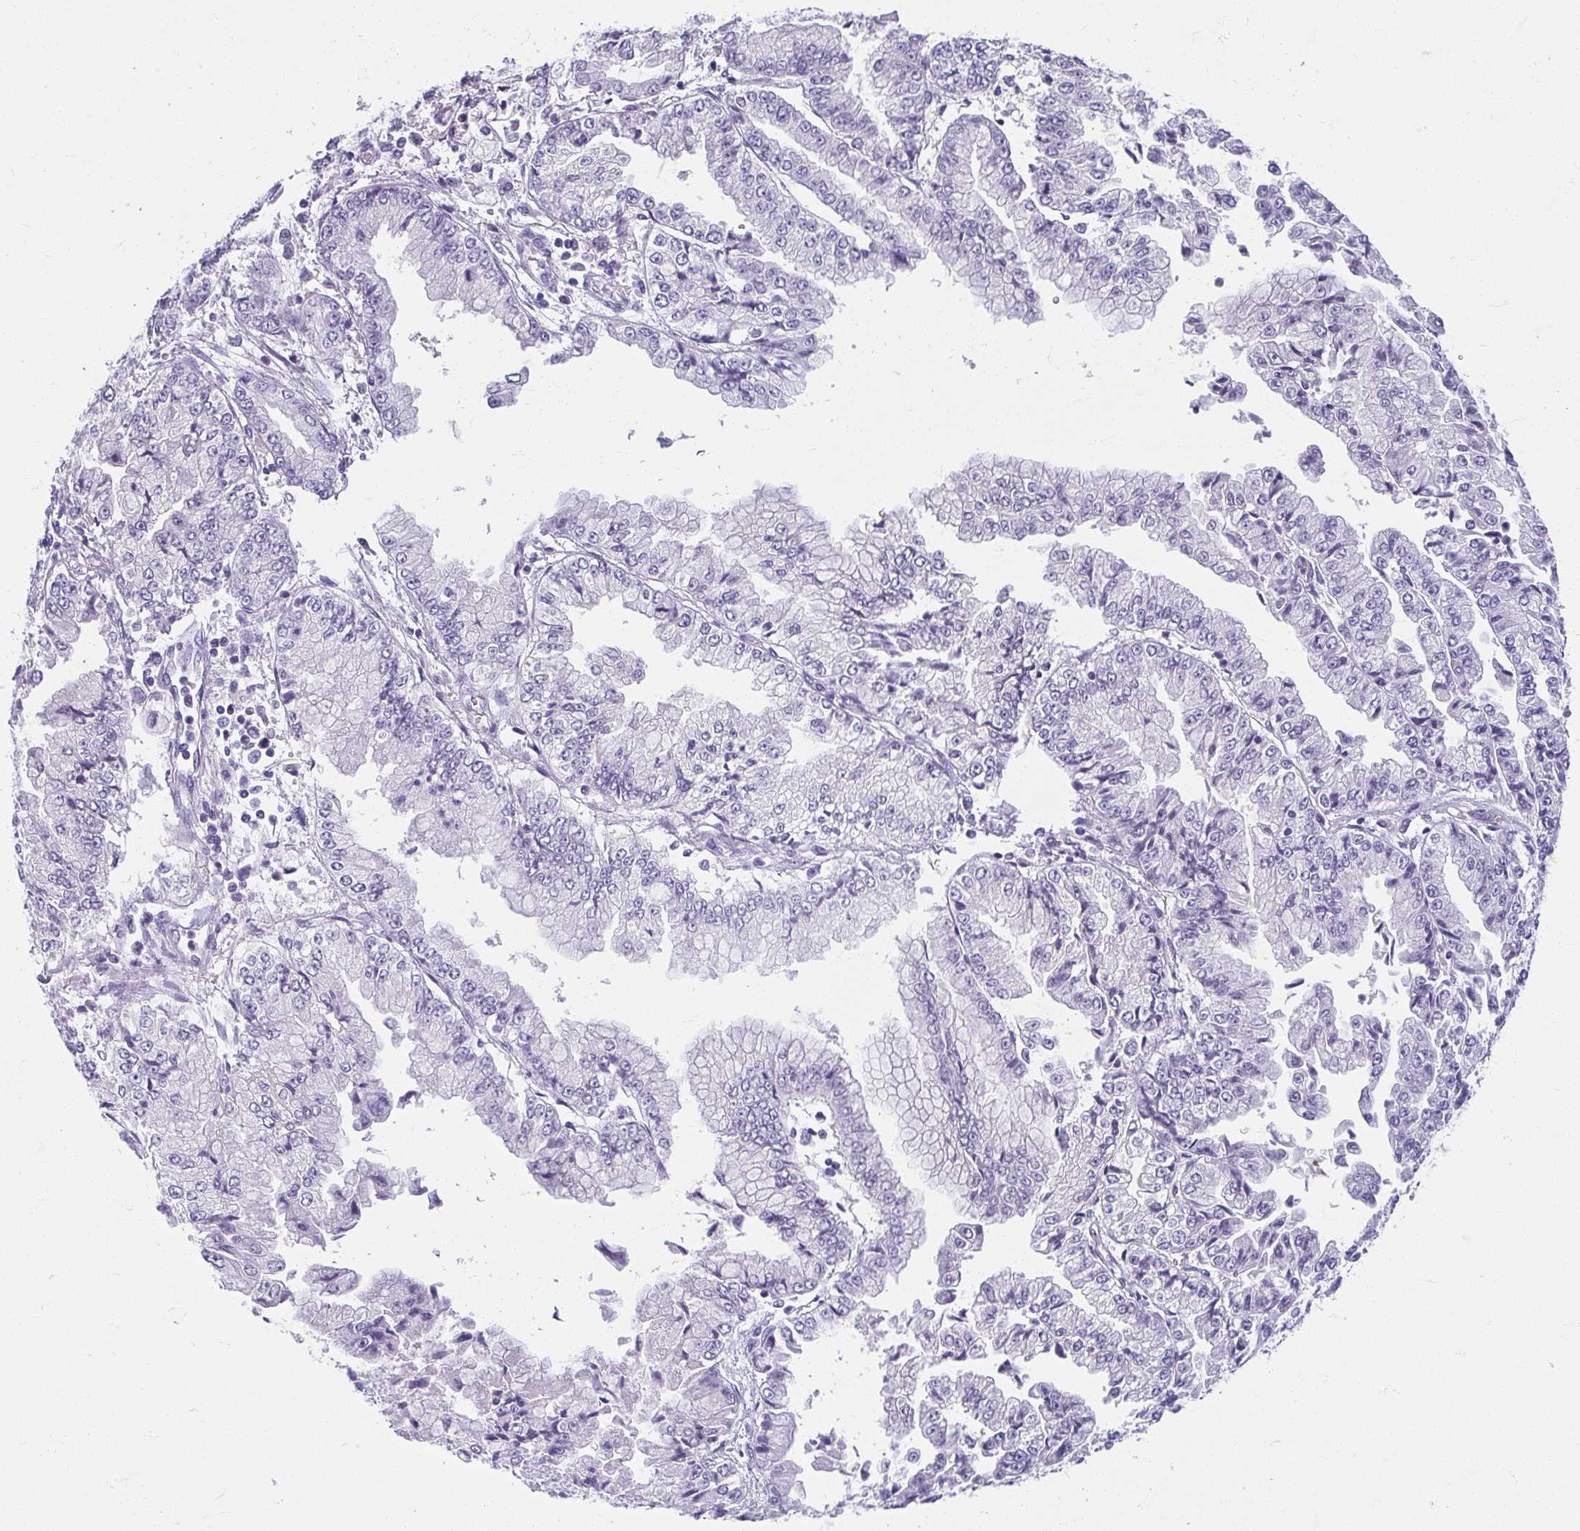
{"staining": {"intensity": "negative", "quantity": "none", "location": "none"}, "tissue": "stomach cancer", "cell_type": "Tumor cells", "image_type": "cancer", "snomed": [{"axis": "morphology", "description": "Adenocarcinoma, NOS"}, {"axis": "topography", "description": "Stomach, upper"}], "caption": "There is no significant staining in tumor cells of adenocarcinoma (stomach).", "gene": "MOBP", "patient": {"sex": "female", "age": 74}}